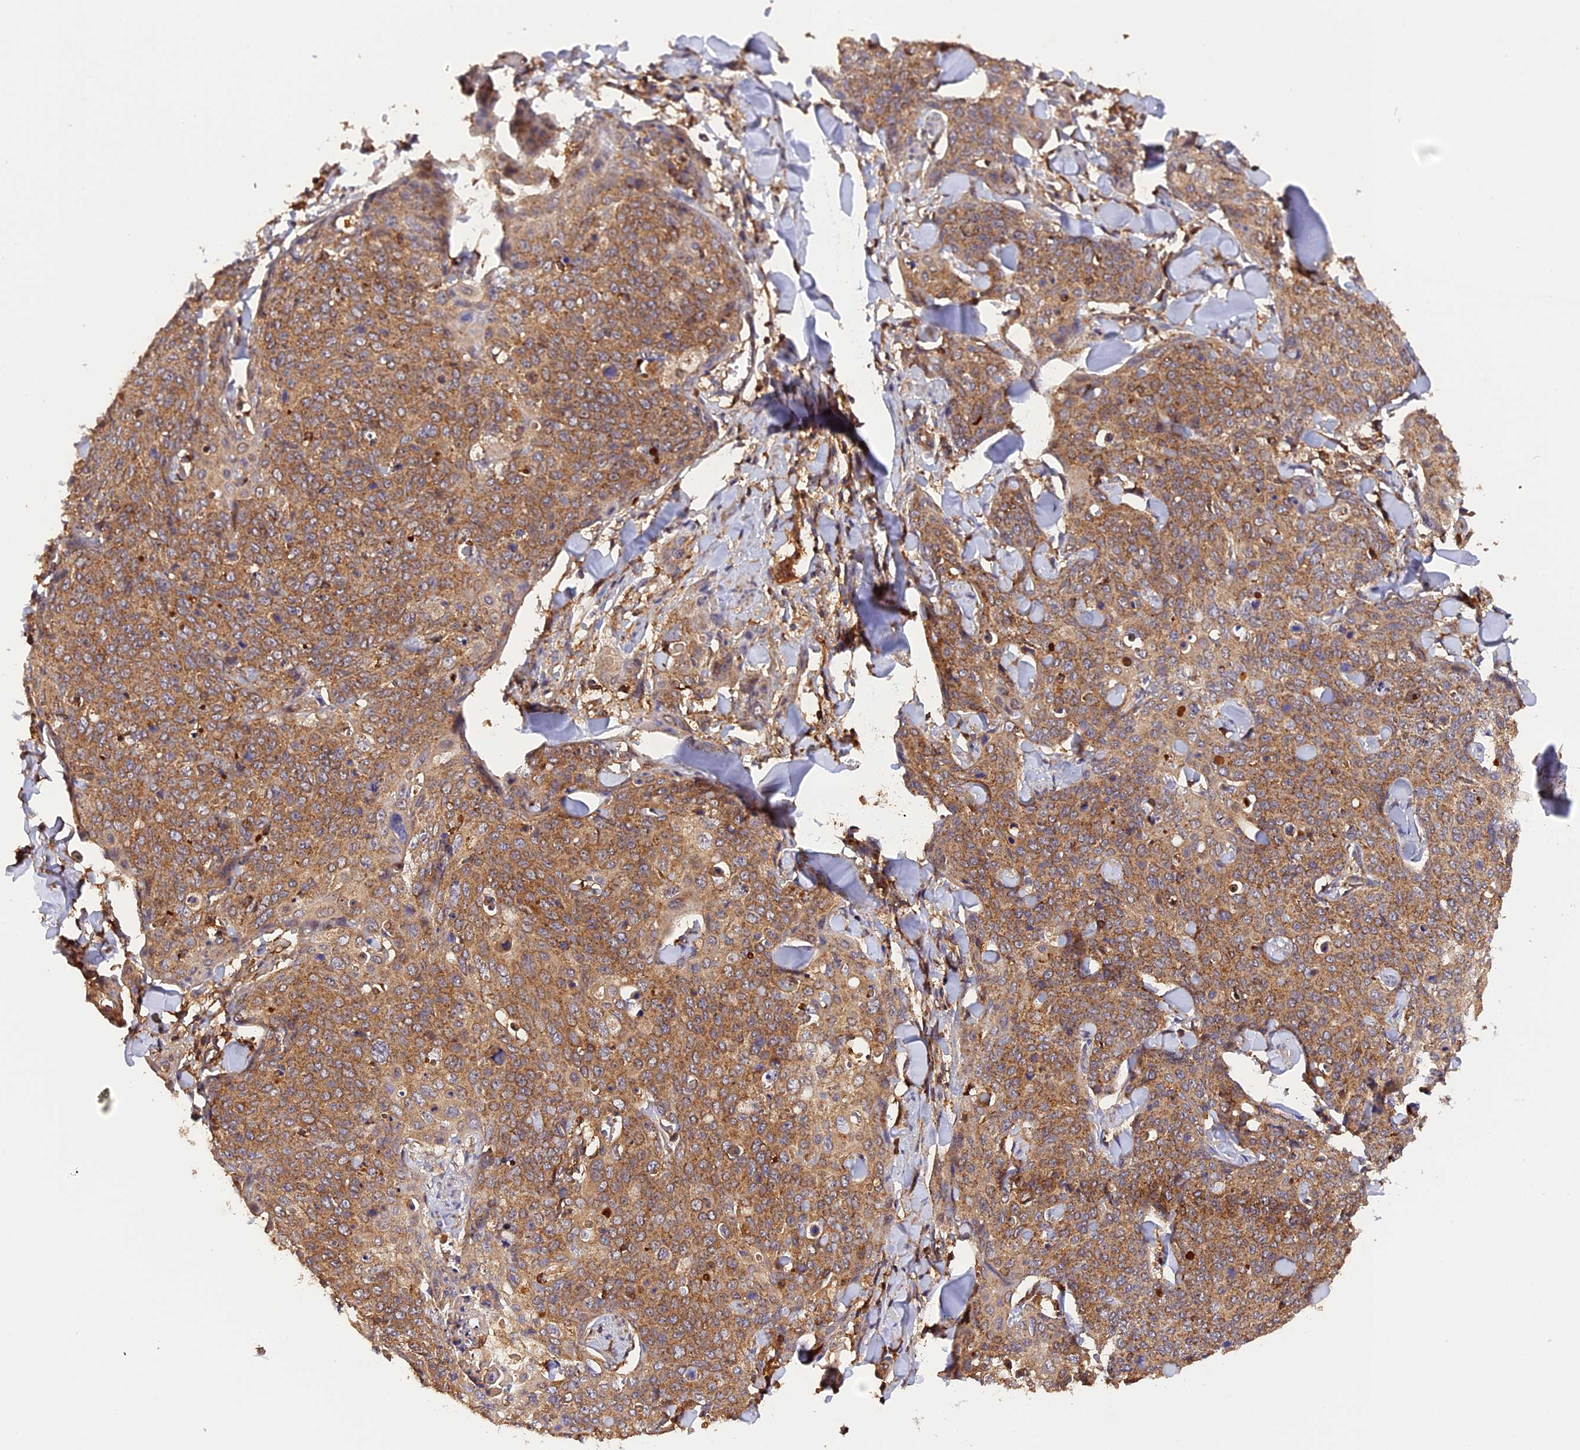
{"staining": {"intensity": "moderate", "quantity": ">75%", "location": "cytoplasmic/membranous"}, "tissue": "skin cancer", "cell_type": "Tumor cells", "image_type": "cancer", "snomed": [{"axis": "morphology", "description": "Squamous cell carcinoma, NOS"}, {"axis": "topography", "description": "Skin"}, {"axis": "topography", "description": "Vulva"}], "caption": "Squamous cell carcinoma (skin) was stained to show a protein in brown. There is medium levels of moderate cytoplasmic/membranous positivity in approximately >75% of tumor cells.", "gene": "PEX3", "patient": {"sex": "female", "age": 85}}